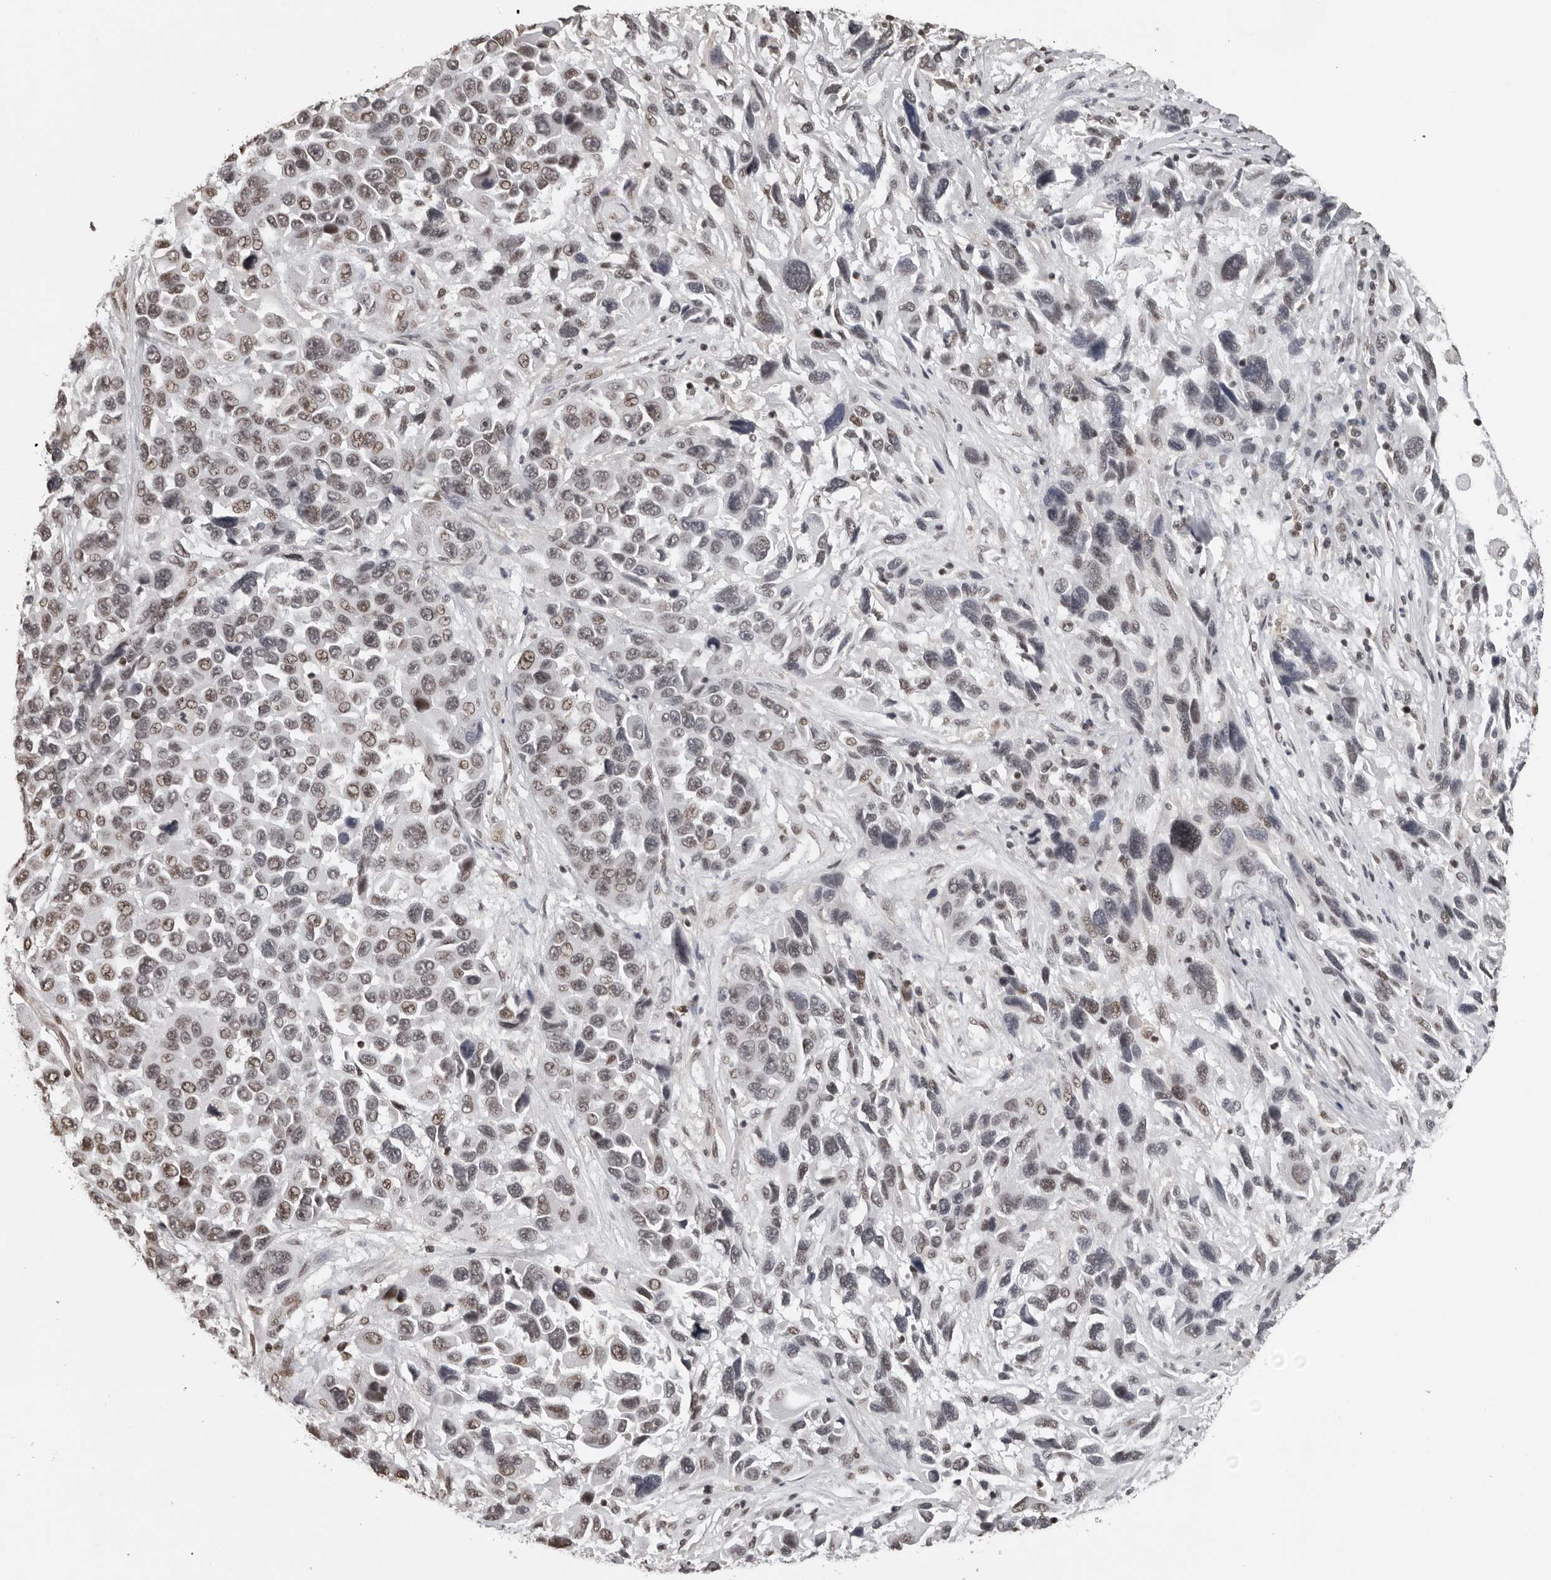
{"staining": {"intensity": "weak", "quantity": "25%-75%", "location": "nuclear"}, "tissue": "melanoma", "cell_type": "Tumor cells", "image_type": "cancer", "snomed": [{"axis": "morphology", "description": "Malignant melanoma, NOS"}, {"axis": "topography", "description": "Skin"}], "caption": "Immunohistochemistry micrograph of human melanoma stained for a protein (brown), which shows low levels of weak nuclear positivity in approximately 25%-75% of tumor cells.", "gene": "ORC1", "patient": {"sex": "male", "age": 53}}